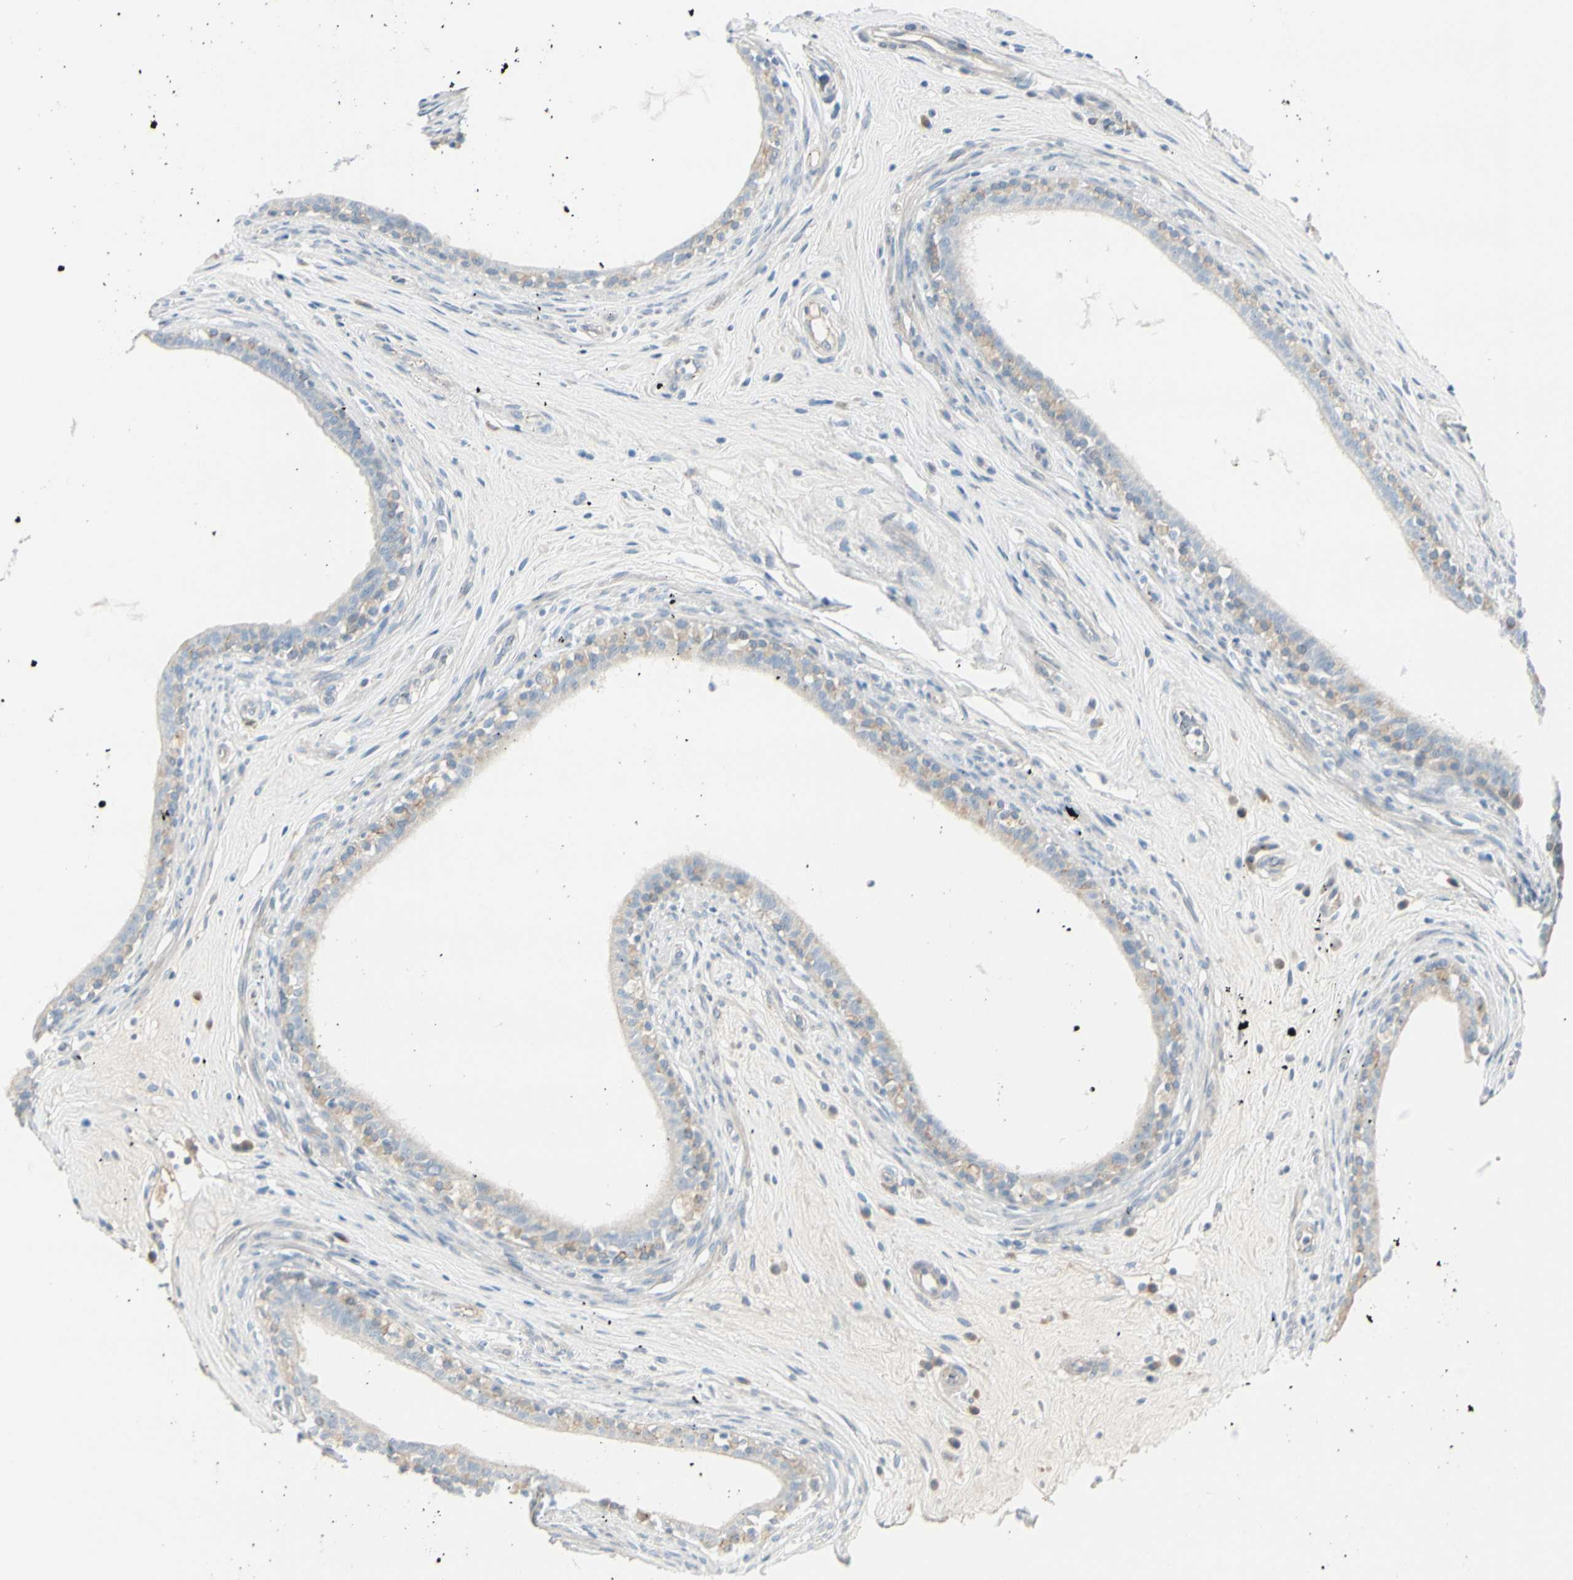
{"staining": {"intensity": "weak", "quantity": "25%-75%", "location": "cytoplasmic/membranous"}, "tissue": "epididymis", "cell_type": "Glandular cells", "image_type": "normal", "snomed": [{"axis": "morphology", "description": "Normal tissue, NOS"}, {"axis": "morphology", "description": "Inflammation, NOS"}, {"axis": "topography", "description": "Epididymis"}], "caption": "IHC (DAB (3,3'-diaminobenzidine)) staining of benign epididymis reveals weak cytoplasmic/membranous protein positivity in approximately 25%-75% of glandular cells. The protein is shown in brown color, while the nuclei are stained blue.", "gene": "CACNA2D1", "patient": {"sex": "male", "age": 84}}